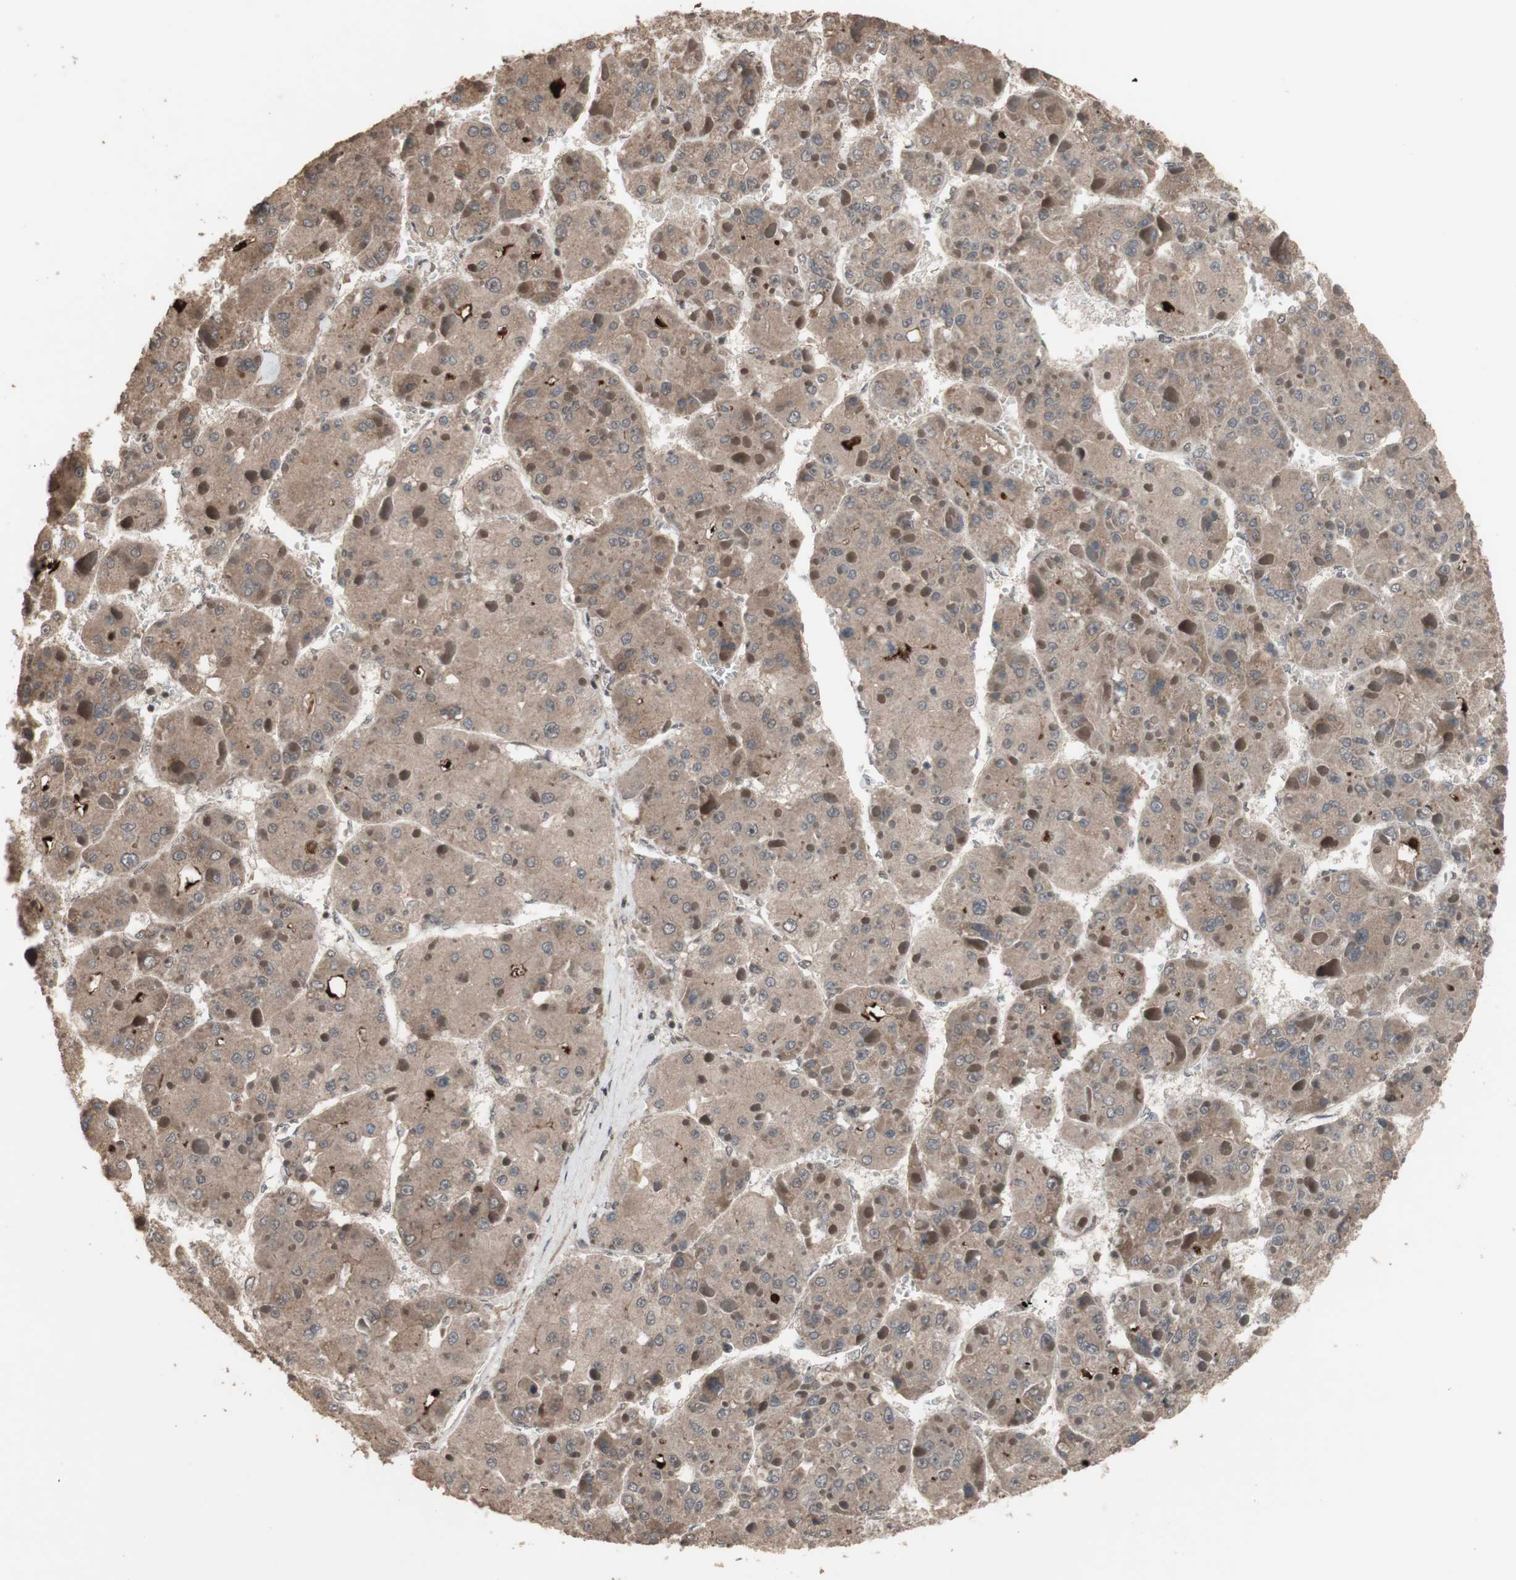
{"staining": {"intensity": "moderate", "quantity": ">75%", "location": "cytoplasmic/membranous,nuclear"}, "tissue": "liver cancer", "cell_type": "Tumor cells", "image_type": "cancer", "snomed": [{"axis": "morphology", "description": "Carcinoma, Hepatocellular, NOS"}, {"axis": "topography", "description": "Liver"}], "caption": "About >75% of tumor cells in liver cancer (hepatocellular carcinoma) show moderate cytoplasmic/membranous and nuclear protein expression as visualized by brown immunohistochemical staining.", "gene": "KANSL1", "patient": {"sex": "female", "age": 73}}